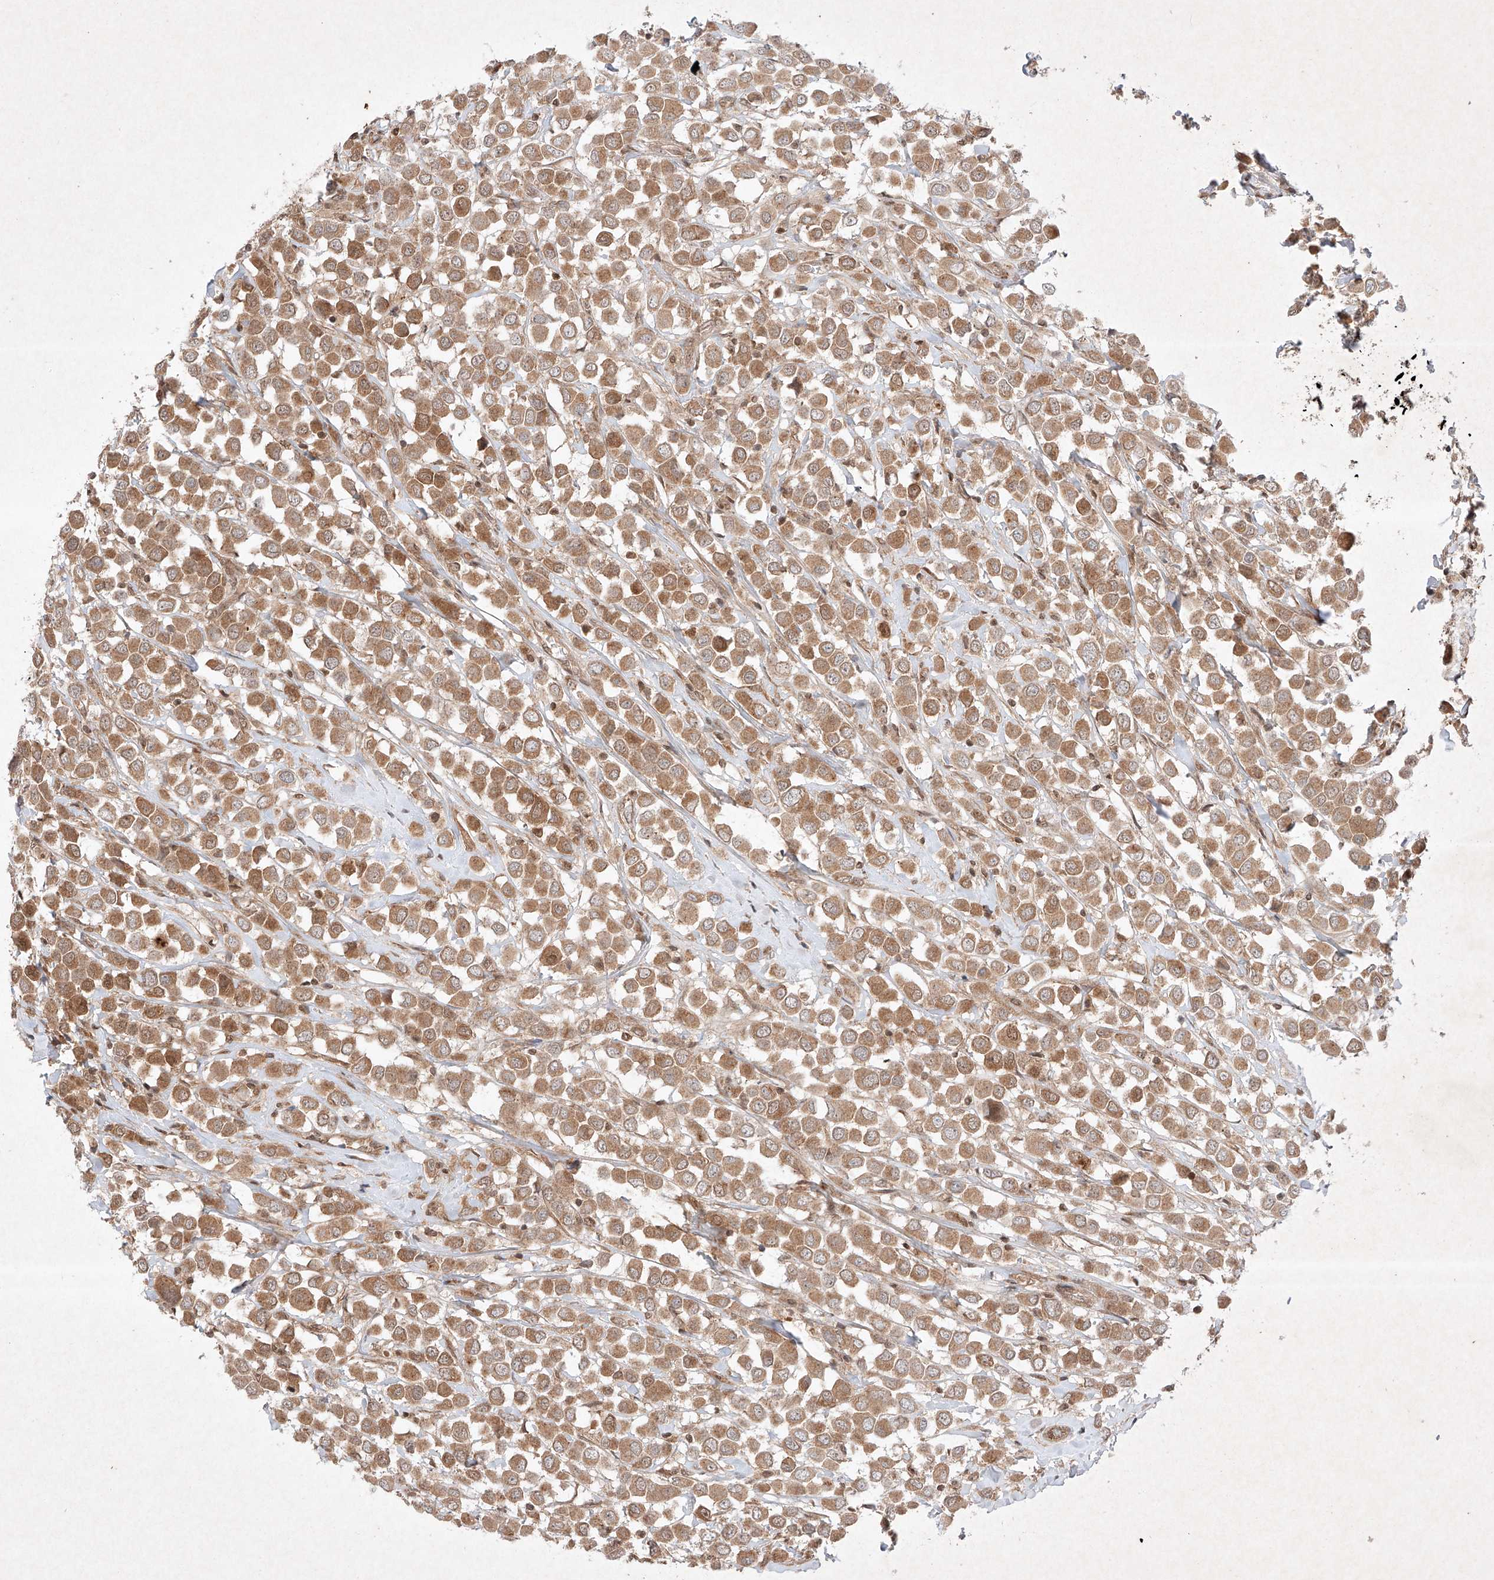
{"staining": {"intensity": "moderate", "quantity": ">75%", "location": "cytoplasmic/membranous"}, "tissue": "breast cancer", "cell_type": "Tumor cells", "image_type": "cancer", "snomed": [{"axis": "morphology", "description": "Duct carcinoma"}, {"axis": "topography", "description": "Breast"}], "caption": "A micrograph showing moderate cytoplasmic/membranous positivity in about >75% of tumor cells in breast cancer, as visualized by brown immunohistochemical staining.", "gene": "RNF31", "patient": {"sex": "female", "age": 61}}